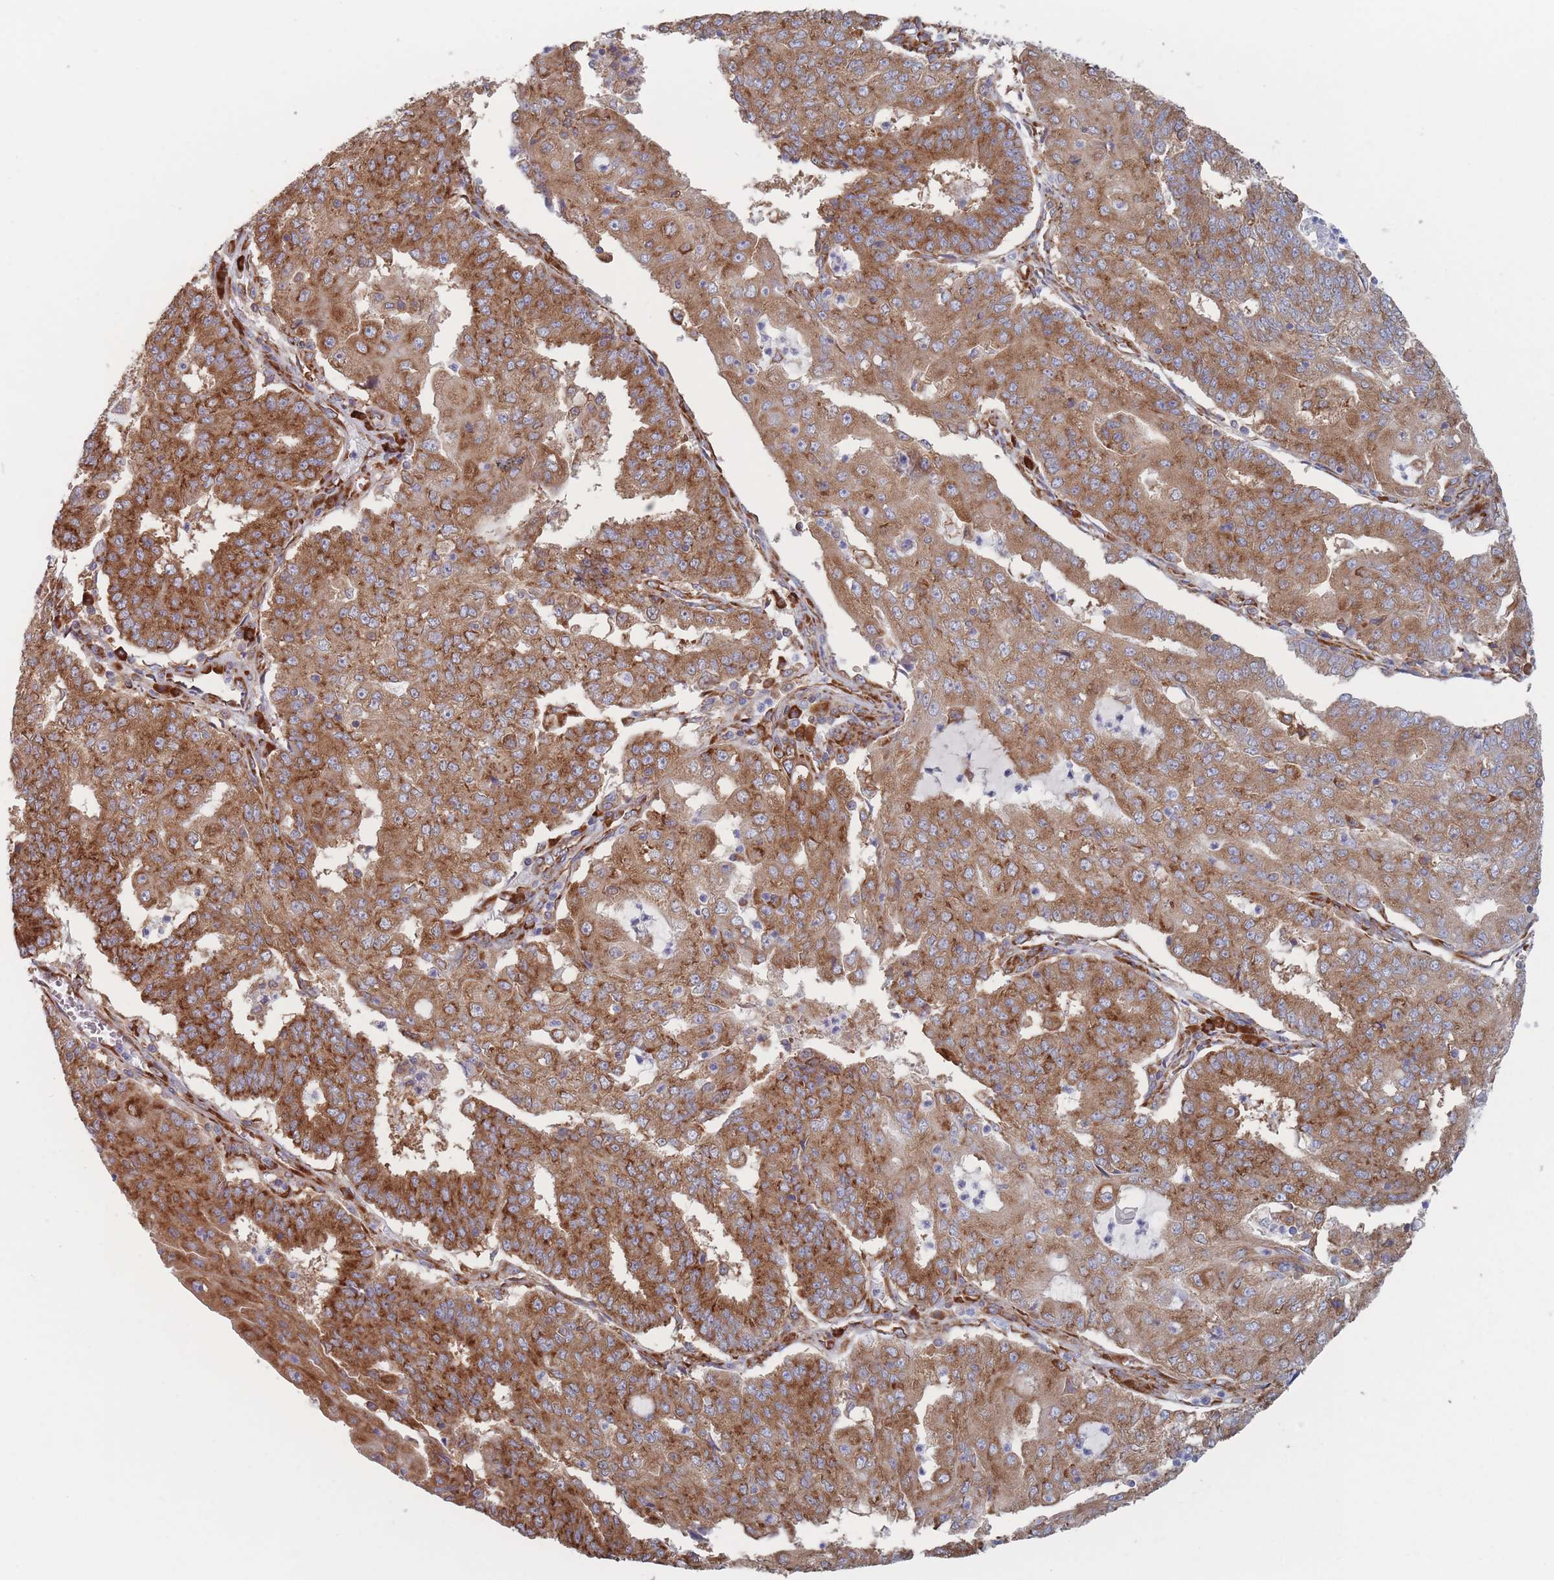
{"staining": {"intensity": "strong", "quantity": ">75%", "location": "cytoplasmic/membranous"}, "tissue": "endometrial cancer", "cell_type": "Tumor cells", "image_type": "cancer", "snomed": [{"axis": "morphology", "description": "Adenocarcinoma, NOS"}, {"axis": "topography", "description": "Endometrium"}], "caption": "Strong cytoplasmic/membranous expression is present in about >75% of tumor cells in endometrial cancer (adenocarcinoma). Immunohistochemistry (ihc) stains the protein of interest in brown and the nuclei are stained blue.", "gene": "EEF1B2", "patient": {"sex": "female", "age": 56}}